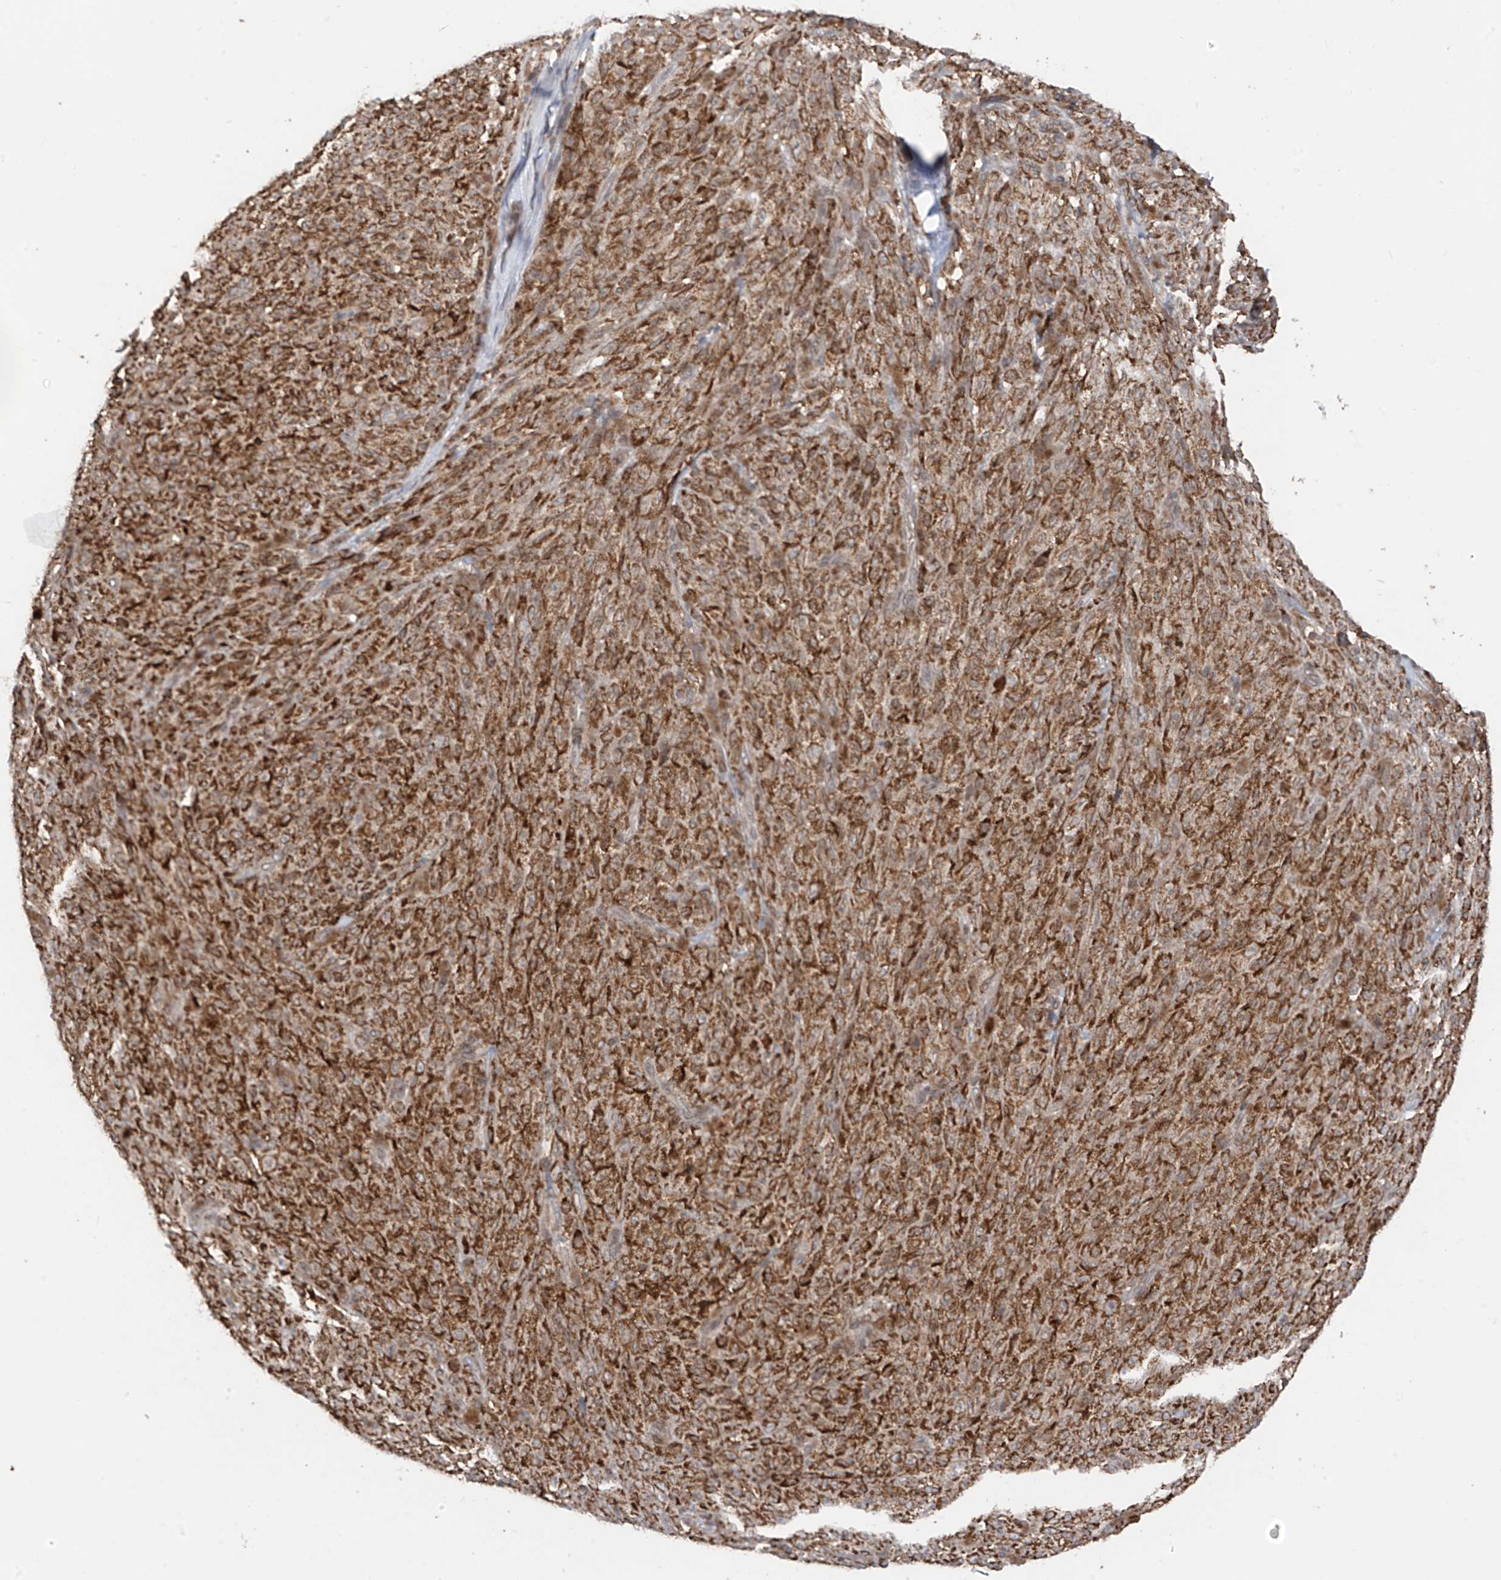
{"staining": {"intensity": "strong", "quantity": ">75%", "location": "cytoplasmic/membranous"}, "tissue": "melanoma", "cell_type": "Tumor cells", "image_type": "cancer", "snomed": [{"axis": "morphology", "description": "Malignant melanoma, NOS"}, {"axis": "topography", "description": "Skin"}], "caption": "Tumor cells reveal high levels of strong cytoplasmic/membranous staining in approximately >75% of cells in melanoma.", "gene": "AHCTF1", "patient": {"sex": "female", "age": 82}}